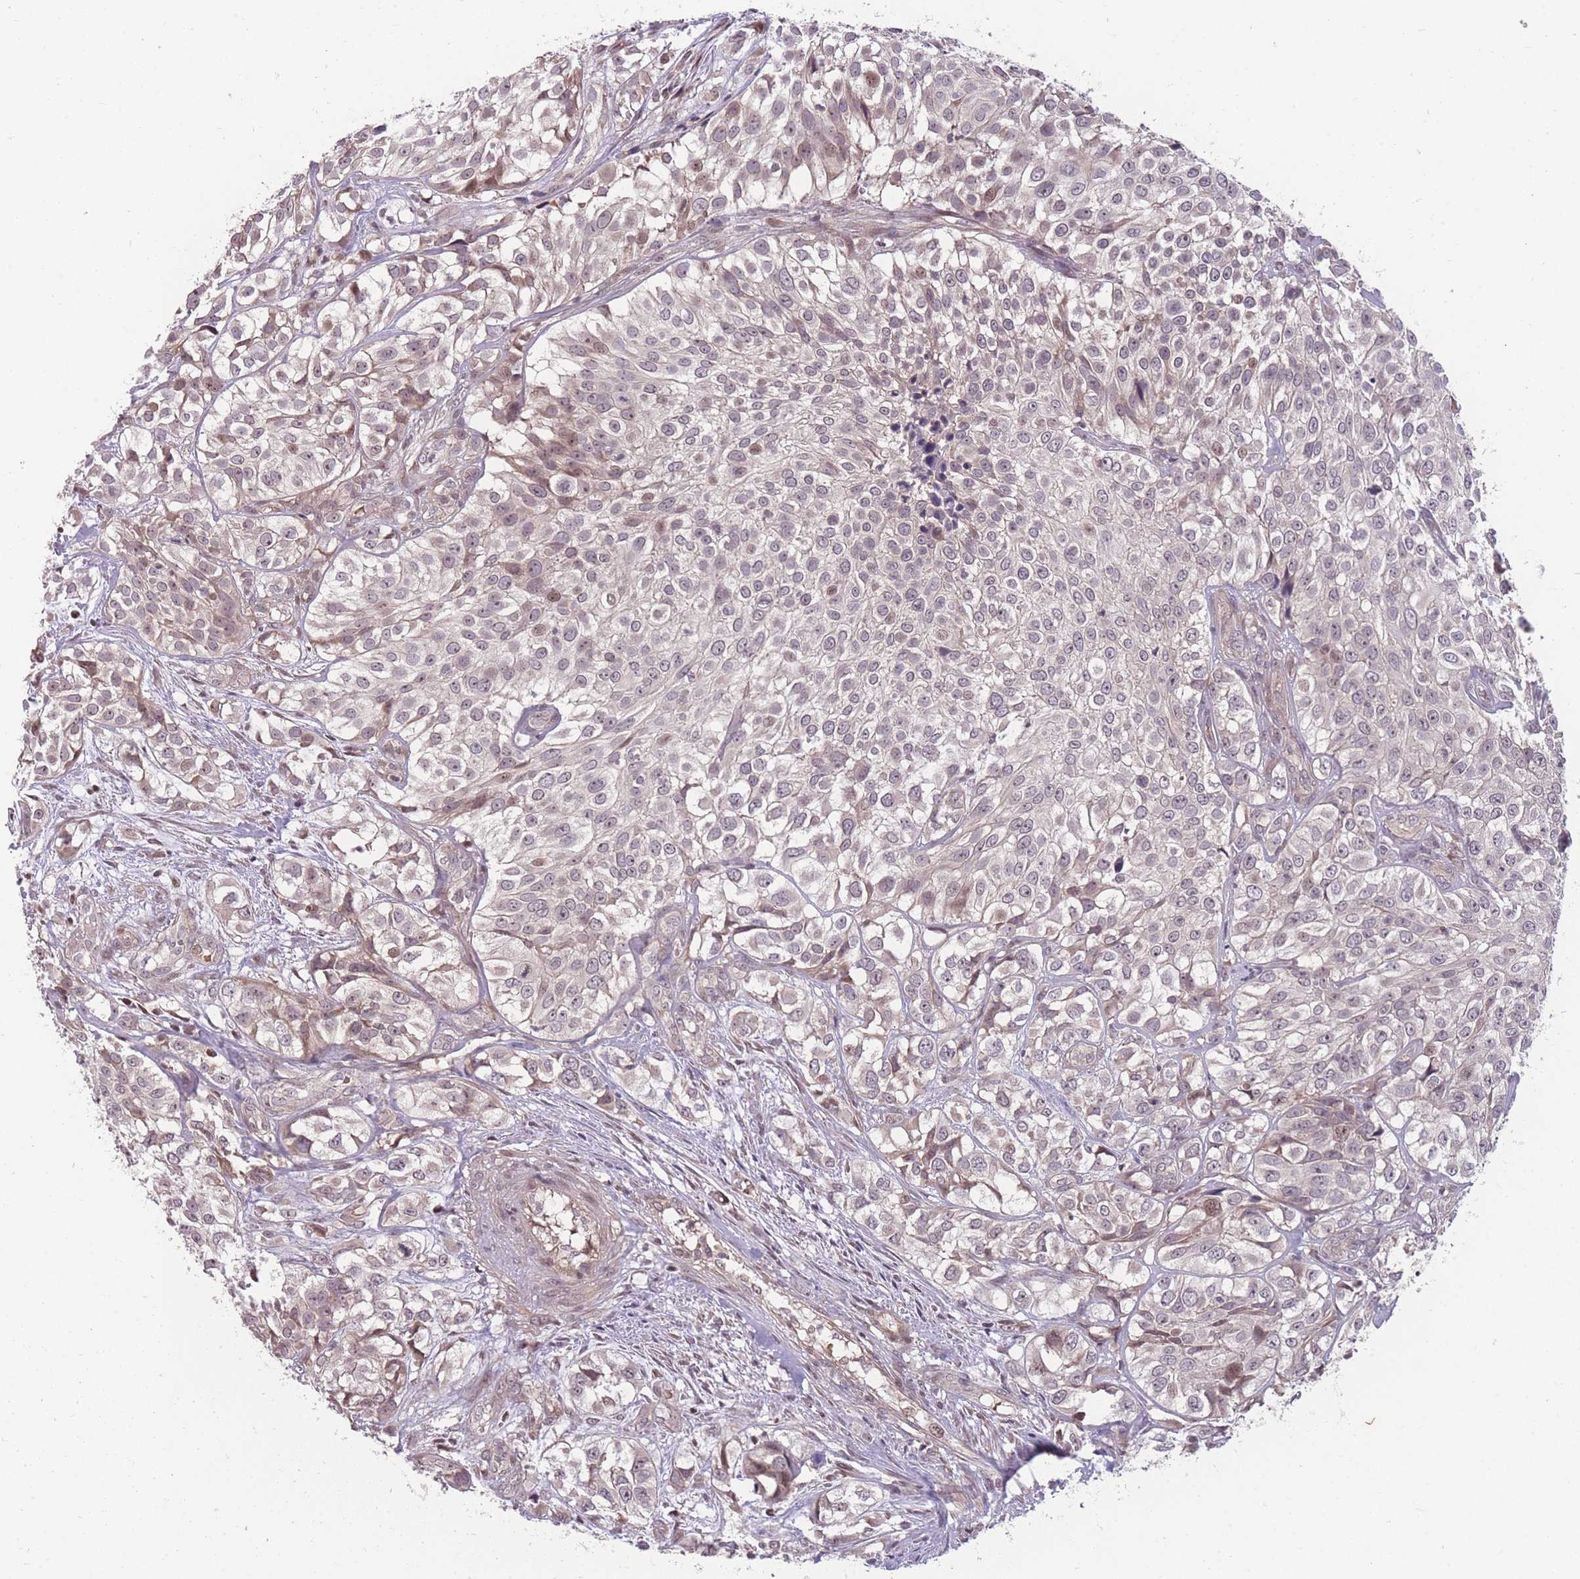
{"staining": {"intensity": "weak", "quantity": "<25%", "location": "cytoplasmic/membranous"}, "tissue": "urothelial cancer", "cell_type": "Tumor cells", "image_type": "cancer", "snomed": [{"axis": "morphology", "description": "Urothelial carcinoma, High grade"}, {"axis": "topography", "description": "Urinary bladder"}], "caption": "Immunohistochemical staining of urothelial cancer reveals no significant positivity in tumor cells.", "gene": "GGT5", "patient": {"sex": "male", "age": 56}}